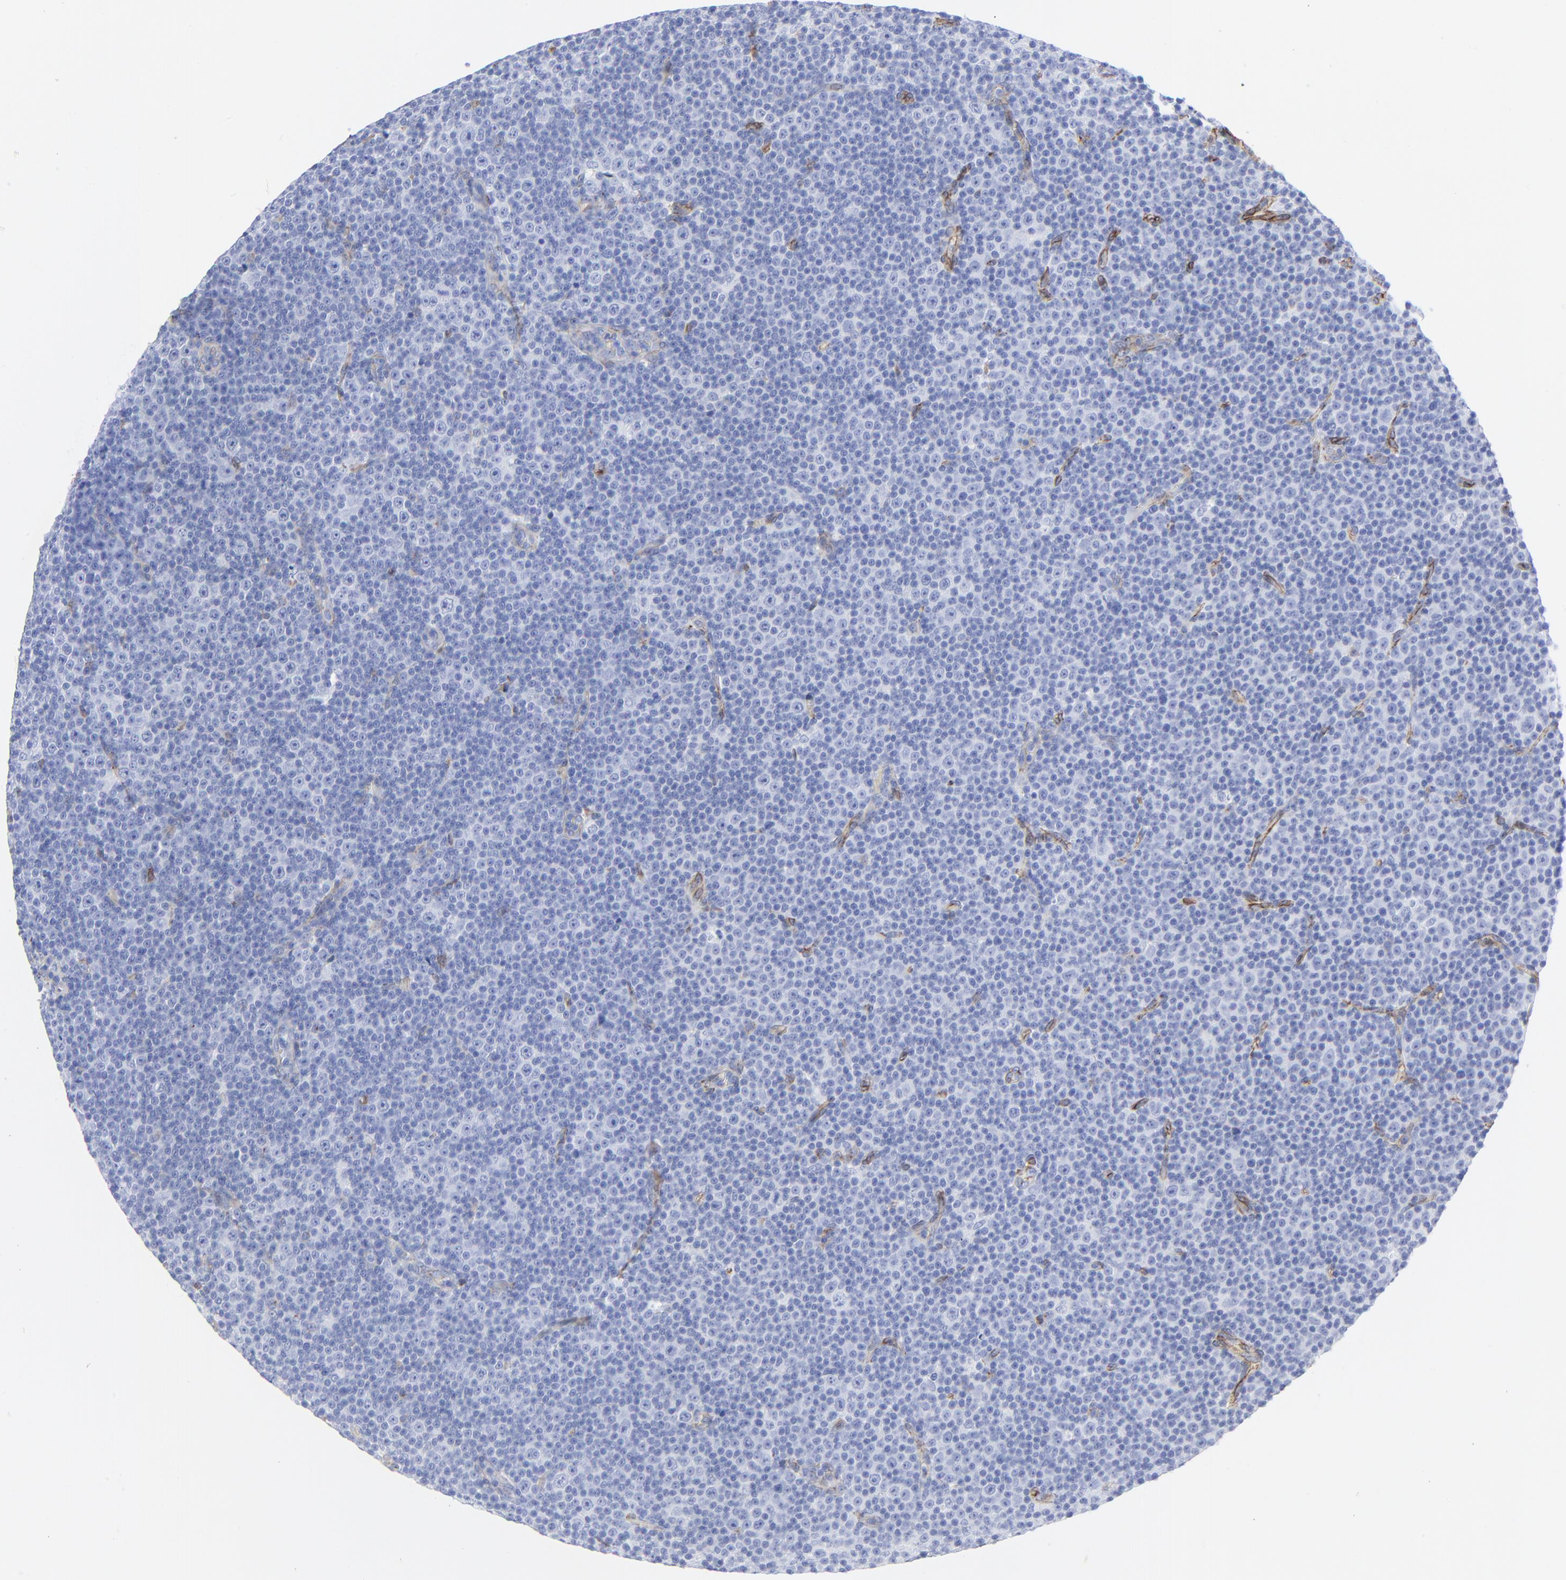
{"staining": {"intensity": "negative", "quantity": "none", "location": "none"}, "tissue": "lymphoma", "cell_type": "Tumor cells", "image_type": "cancer", "snomed": [{"axis": "morphology", "description": "Malignant lymphoma, non-Hodgkin's type, Low grade"}, {"axis": "topography", "description": "Lymph node"}], "caption": "The photomicrograph reveals no significant positivity in tumor cells of lymphoma. The staining was performed using DAB to visualize the protein expression in brown, while the nuclei were stained in blue with hematoxylin (Magnification: 20x).", "gene": "CAV1", "patient": {"sex": "female", "age": 67}}